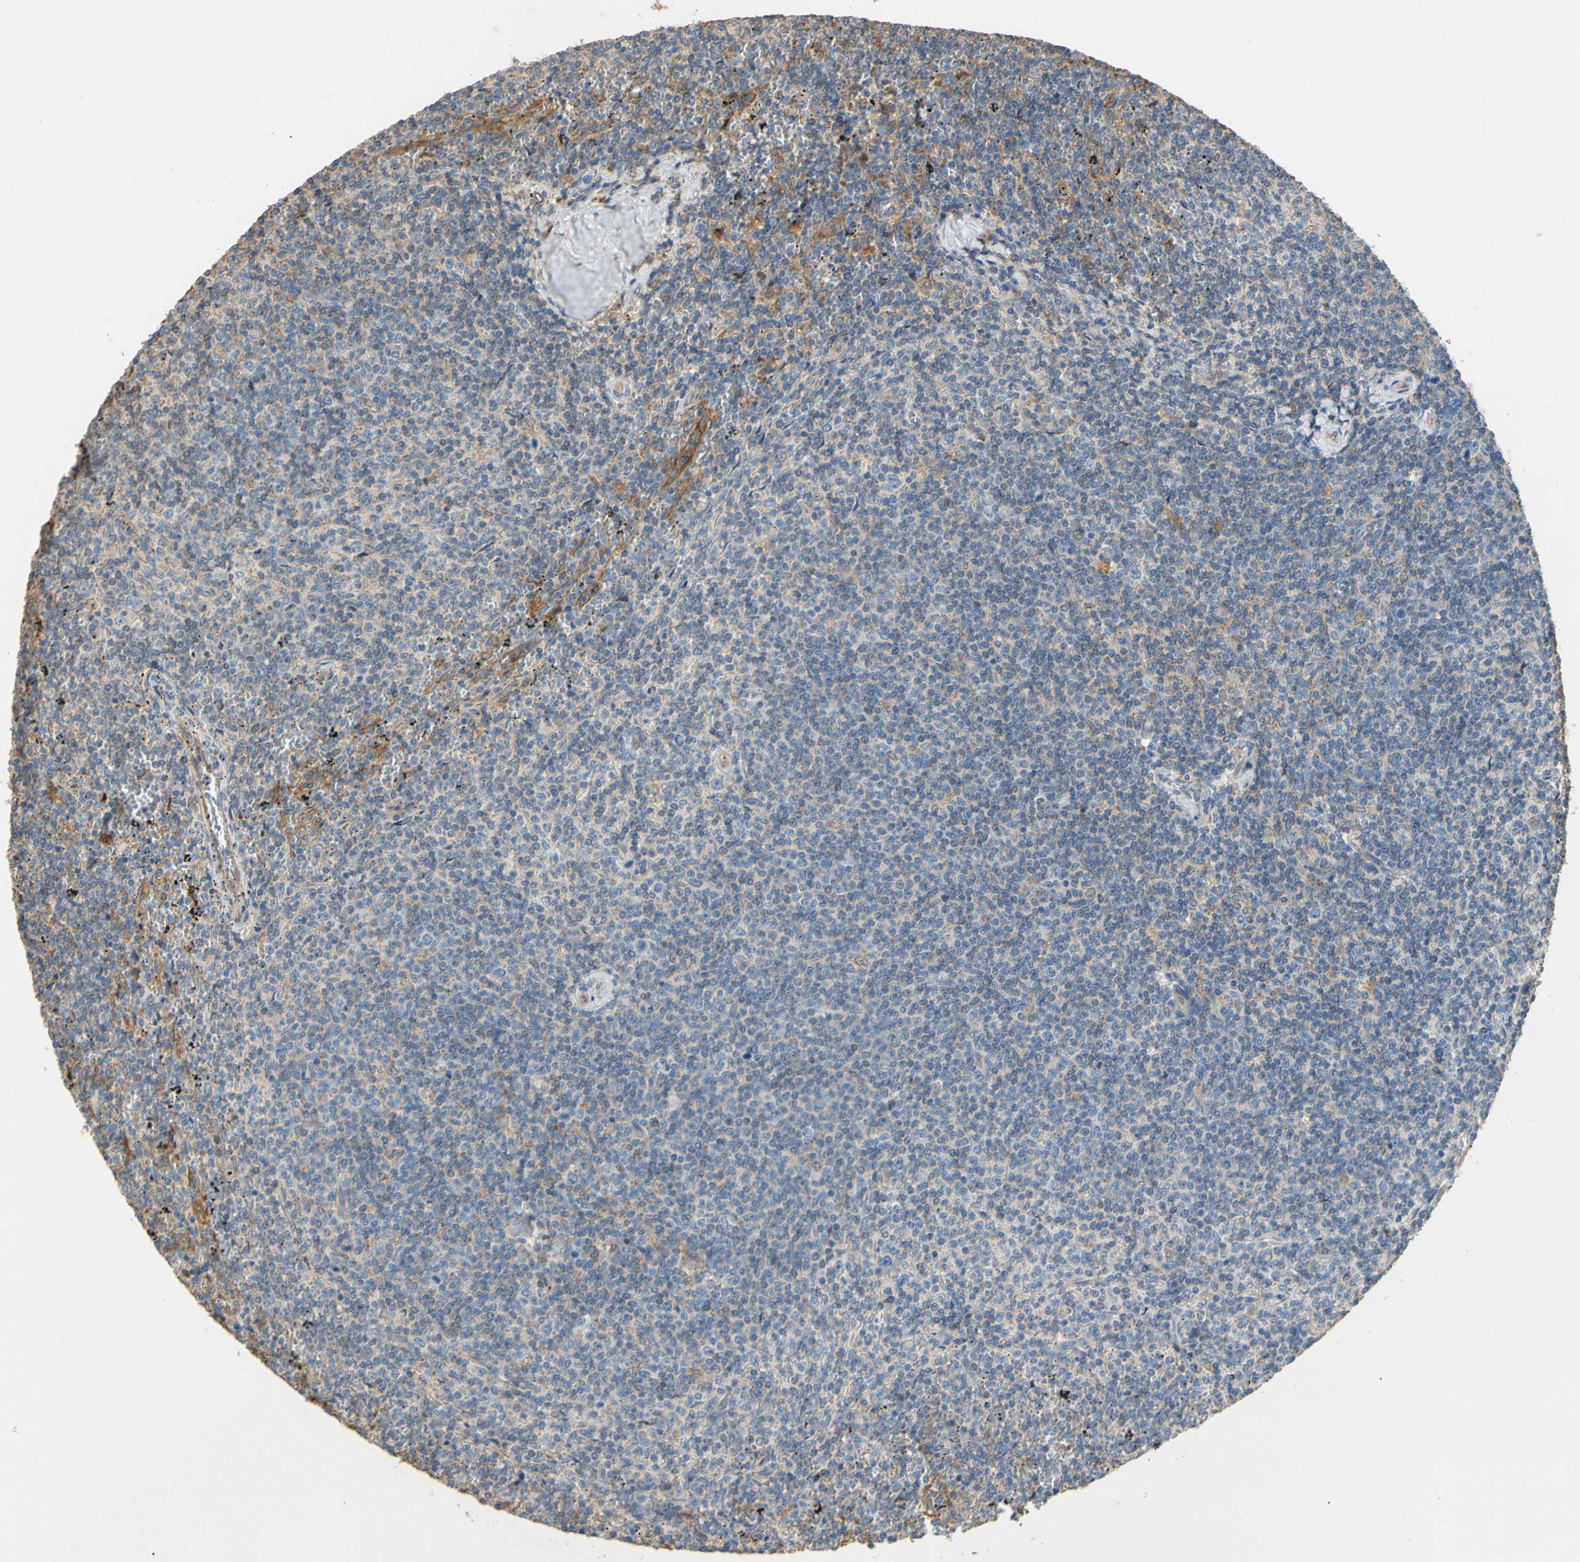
{"staining": {"intensity": "moderate", "quantity": "25%-75%", "location": "cytoplasmic/membranous"}, "tissue": "lymphoma", "cell_type": "Tumor cells", "image_type": "cancer", "snomed": [{"axis": "morphology", "description": "Malignant lymphoma, non-Hodgkin's type, Low grade"}, {"axis": "topography", "description": "Spleen"}], "caption": "Immunohistochemistry (IHC) staining of lymphoma, which exhibits medium levels of moderate cytoplasmic/membranous expression in approximately 25%-75% of tumor cells indicating moderate cytoplasmic/membranous protein expression. The staining was performed using DAB (3,3'-diaminobenzidine) (brown) for protein detection and nuclei were counterstained in hematoxylin (blue).", "gene": "ALDH1A2", "patient": {"sex": "female", "age": 50}}